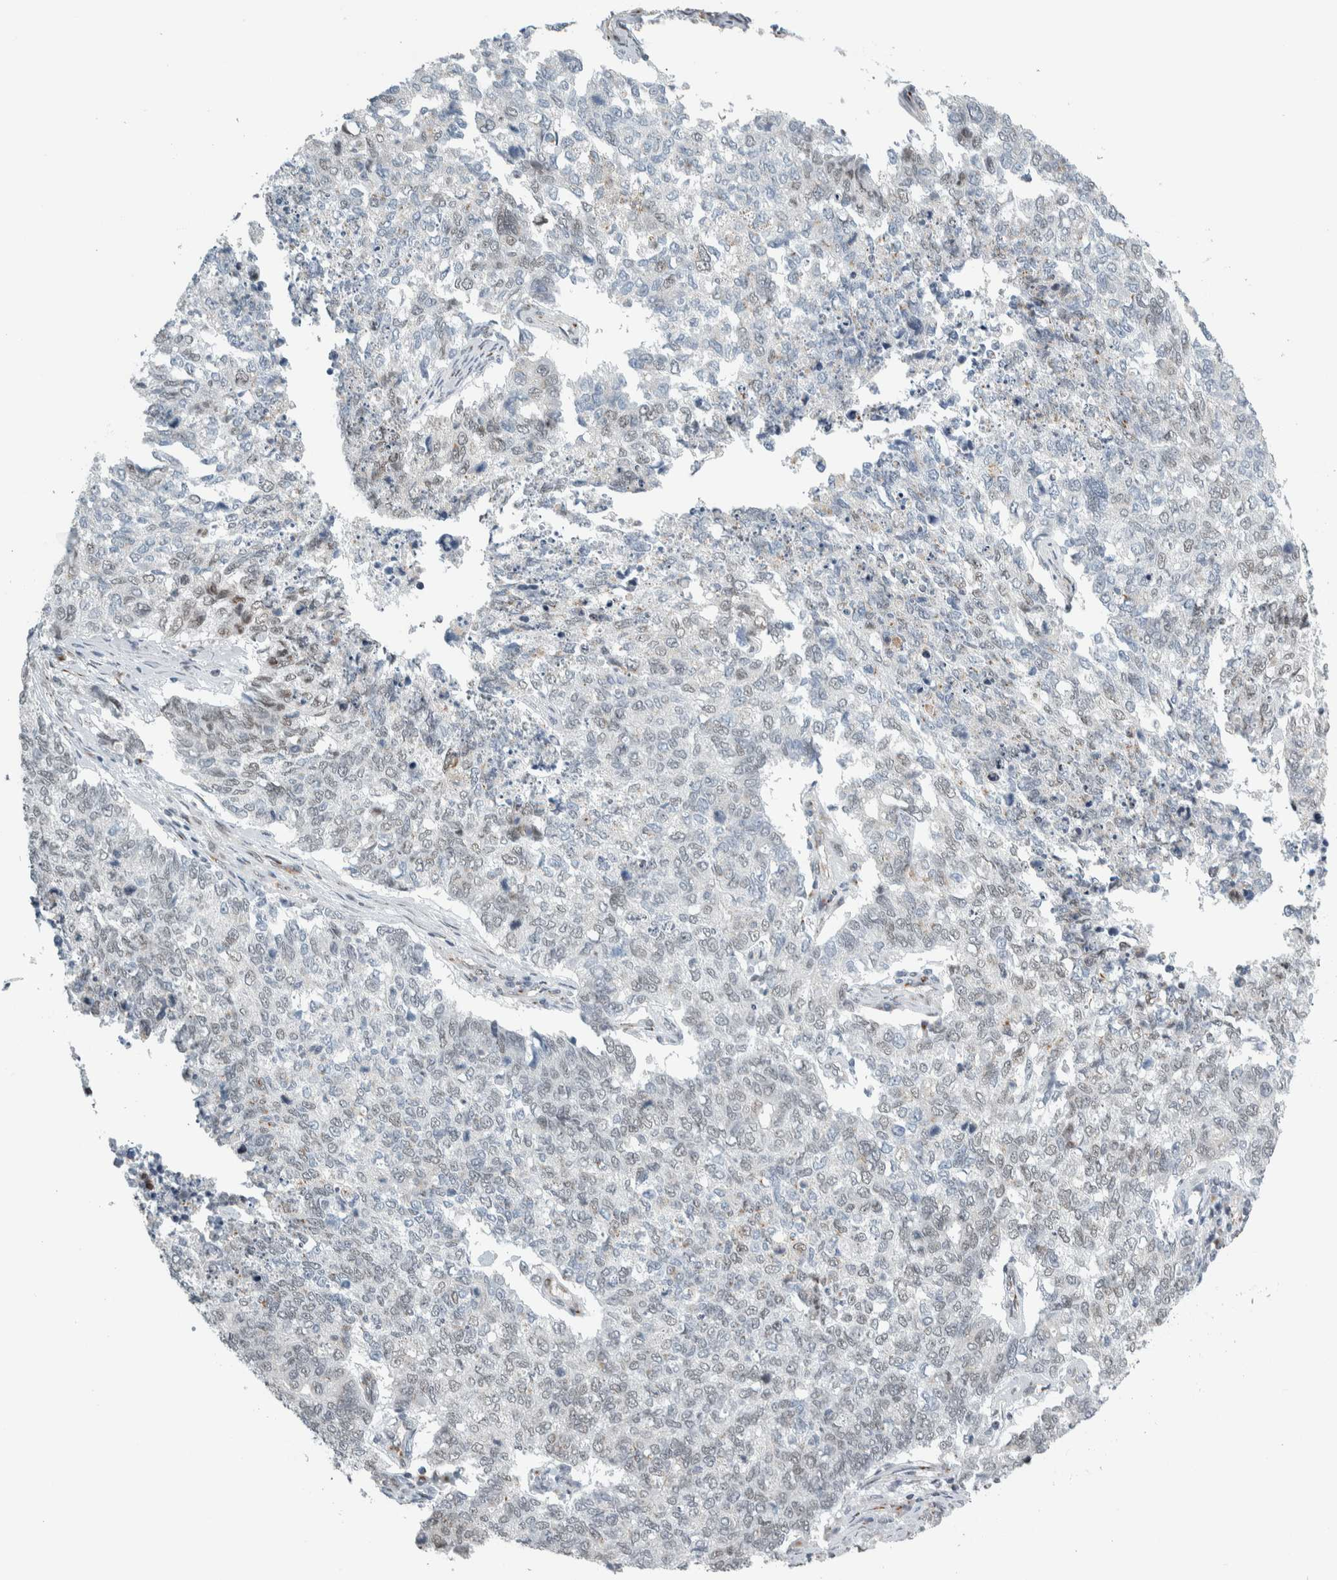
{"staining": {"intensity": "negative", "quantity": "none", "location": "none"}, "tissue": "cervical cancer", "cell_type": "Tumor cells", "image_type": "cancer", "snomed": [{"axis": "morphology", "description": "Squamous cell carcinoma, NOS"}, {"axis": "topography", "description": "Cervix"}], "caption": "IHC image of neoplastic tissue: cervical cancer stained with DAB (3,3'-diaminobenzidine) shows no significant protein staining in tumor cells.", "gene": "ZMYND8", "patient": {"sex": "female", "age": 63}}